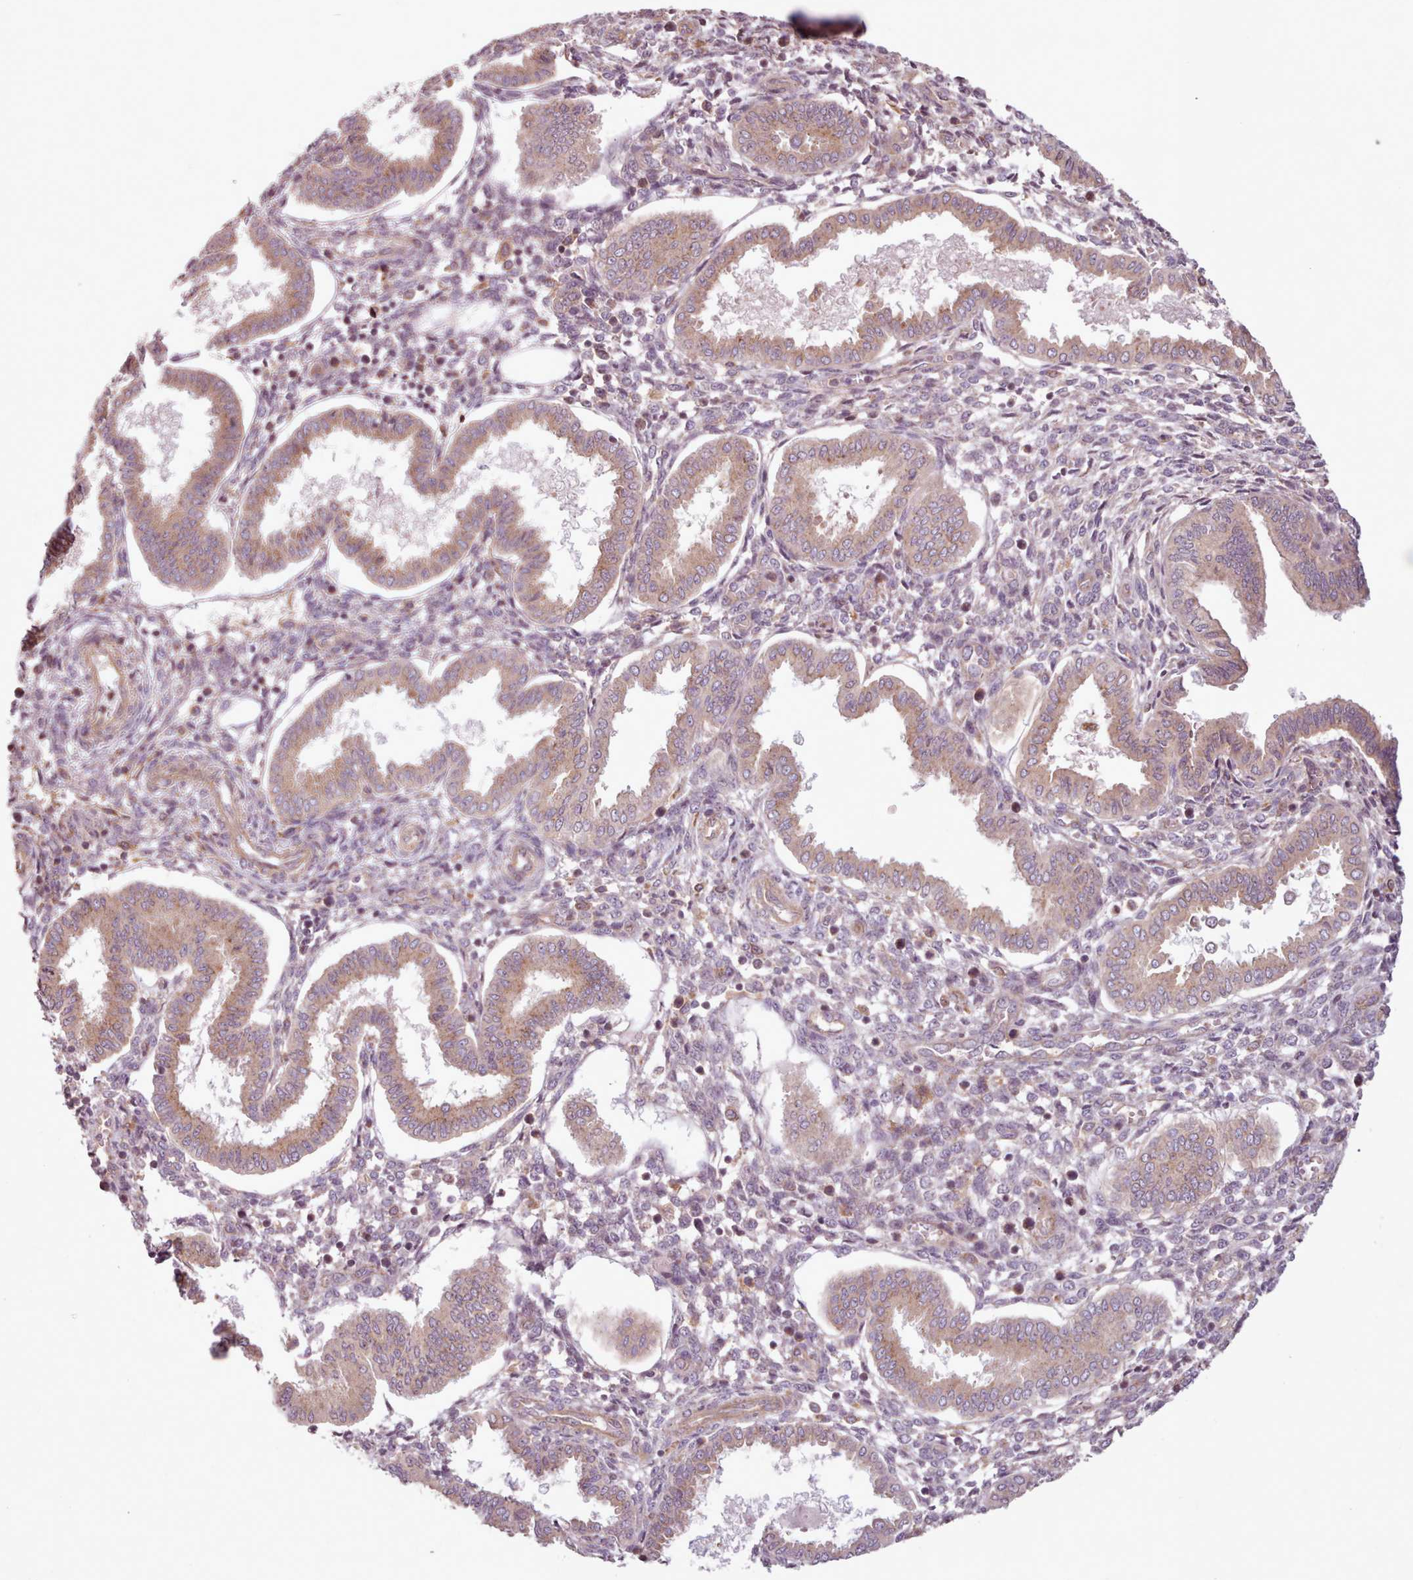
{"staining": {"intensity": "moderate", "quantity": "25%-75%", "location": "cytoplasmic/membranous"}, "tissue": "endometrium", "cell_type": "Cells in endometrial stroma", "image_type": "normal", "snomed": [{"axis": "morphology", "description": "Normal tissue, NOS"}, {"axis": "topography", "description": "Endometrium"}], "caption": "Immunohistochemical staining of unremarkable endometrium shows moderate cytoplasmic/membranous protein expression in about 25%-75% of cells in endometrial stroma. The staining was performed using DAB (3,3'-diaminobenzidine) to visualize the protein expression in brown, while the nuclei were stained in blue with hematoxylin (Magnification: 20x).", "gene": "WASHC2A", "patient": {"sex": "female", "age": 24}}